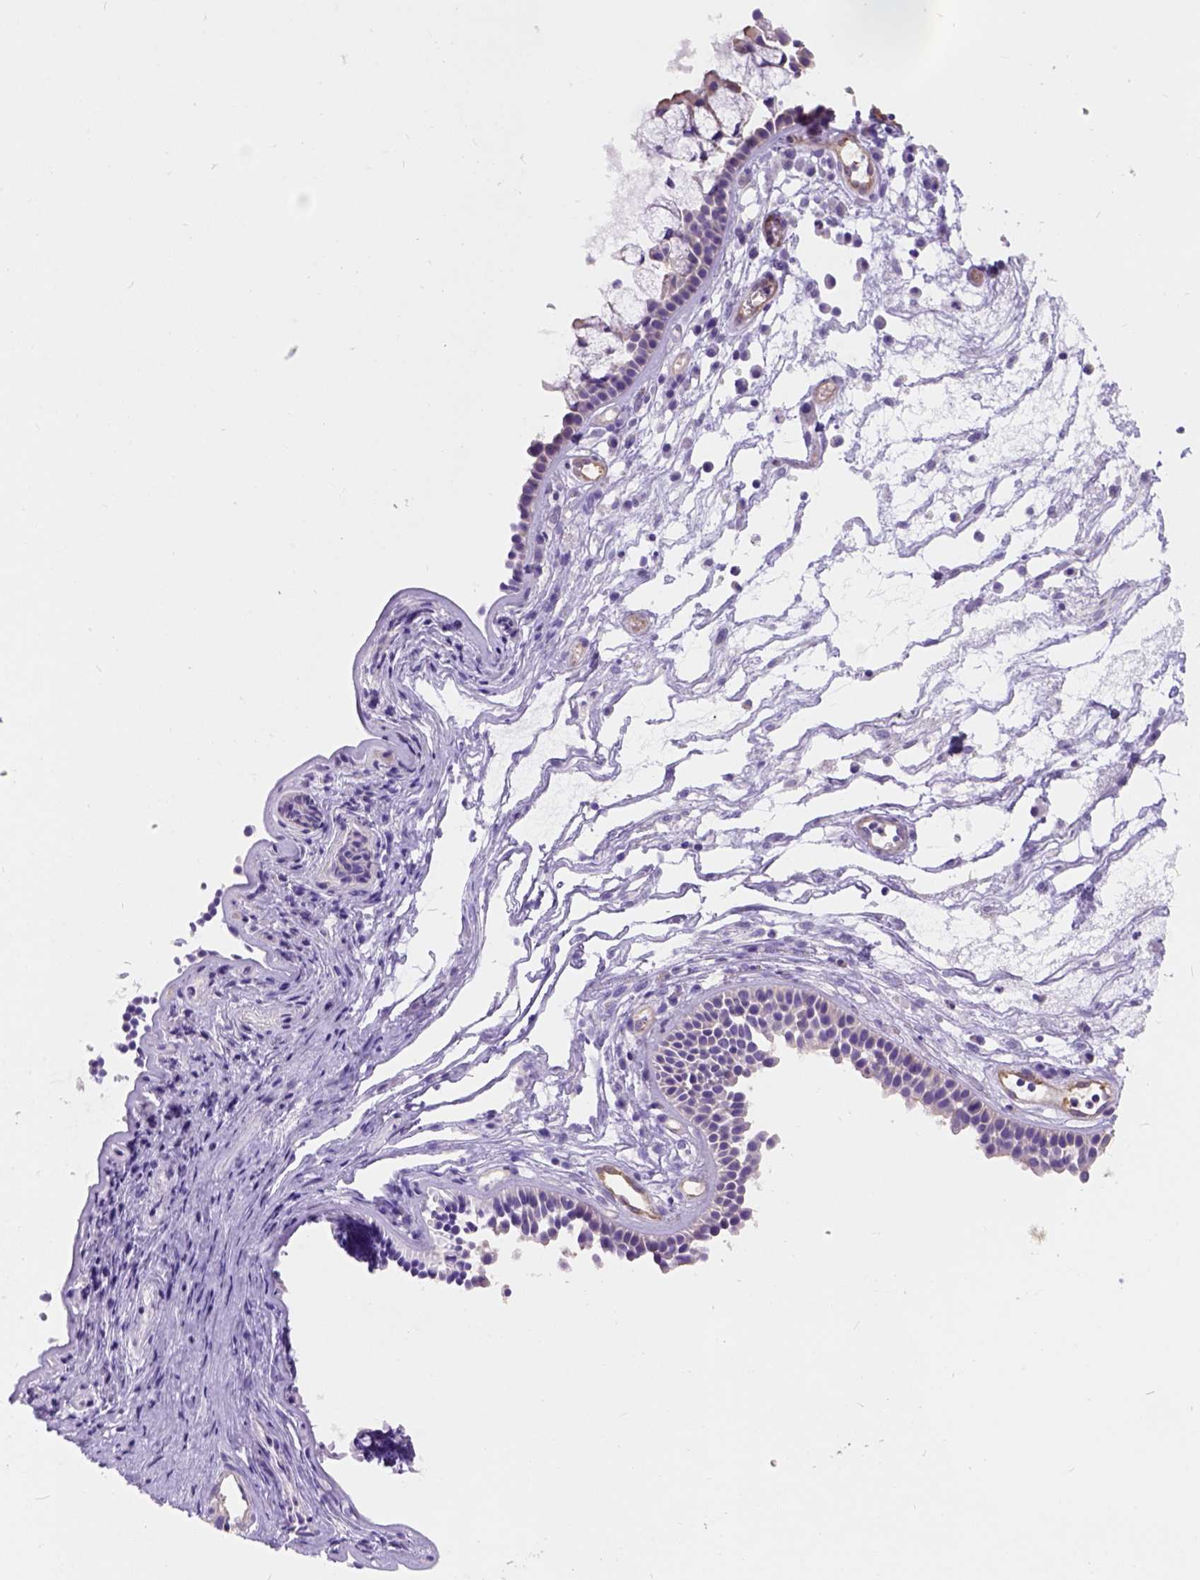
{"staining": {"intensity": "moderate", "quantity": ">75%", "location": "cytoplasmic/membranous"}, "tissue": "nasopharynx", "cell_type": "Respiratory epithelial cells", "image_type": "normal", "snomed": [{"axis": "morphology", "description": "Normal tissue, NOS"}, {"axis": "topography", "description": "Nasopharynx"}], "caption": "Immunohistochemical staining of unremarkable human nasopharynx exhibits >75% levels of moderate cytoplasmic/membranous protein expression in about >75% of respiratory epithelial cells. Nuclei are stained in blue.", "gene": "PHF7", "patient": {"sex": "male", "age": 31}}